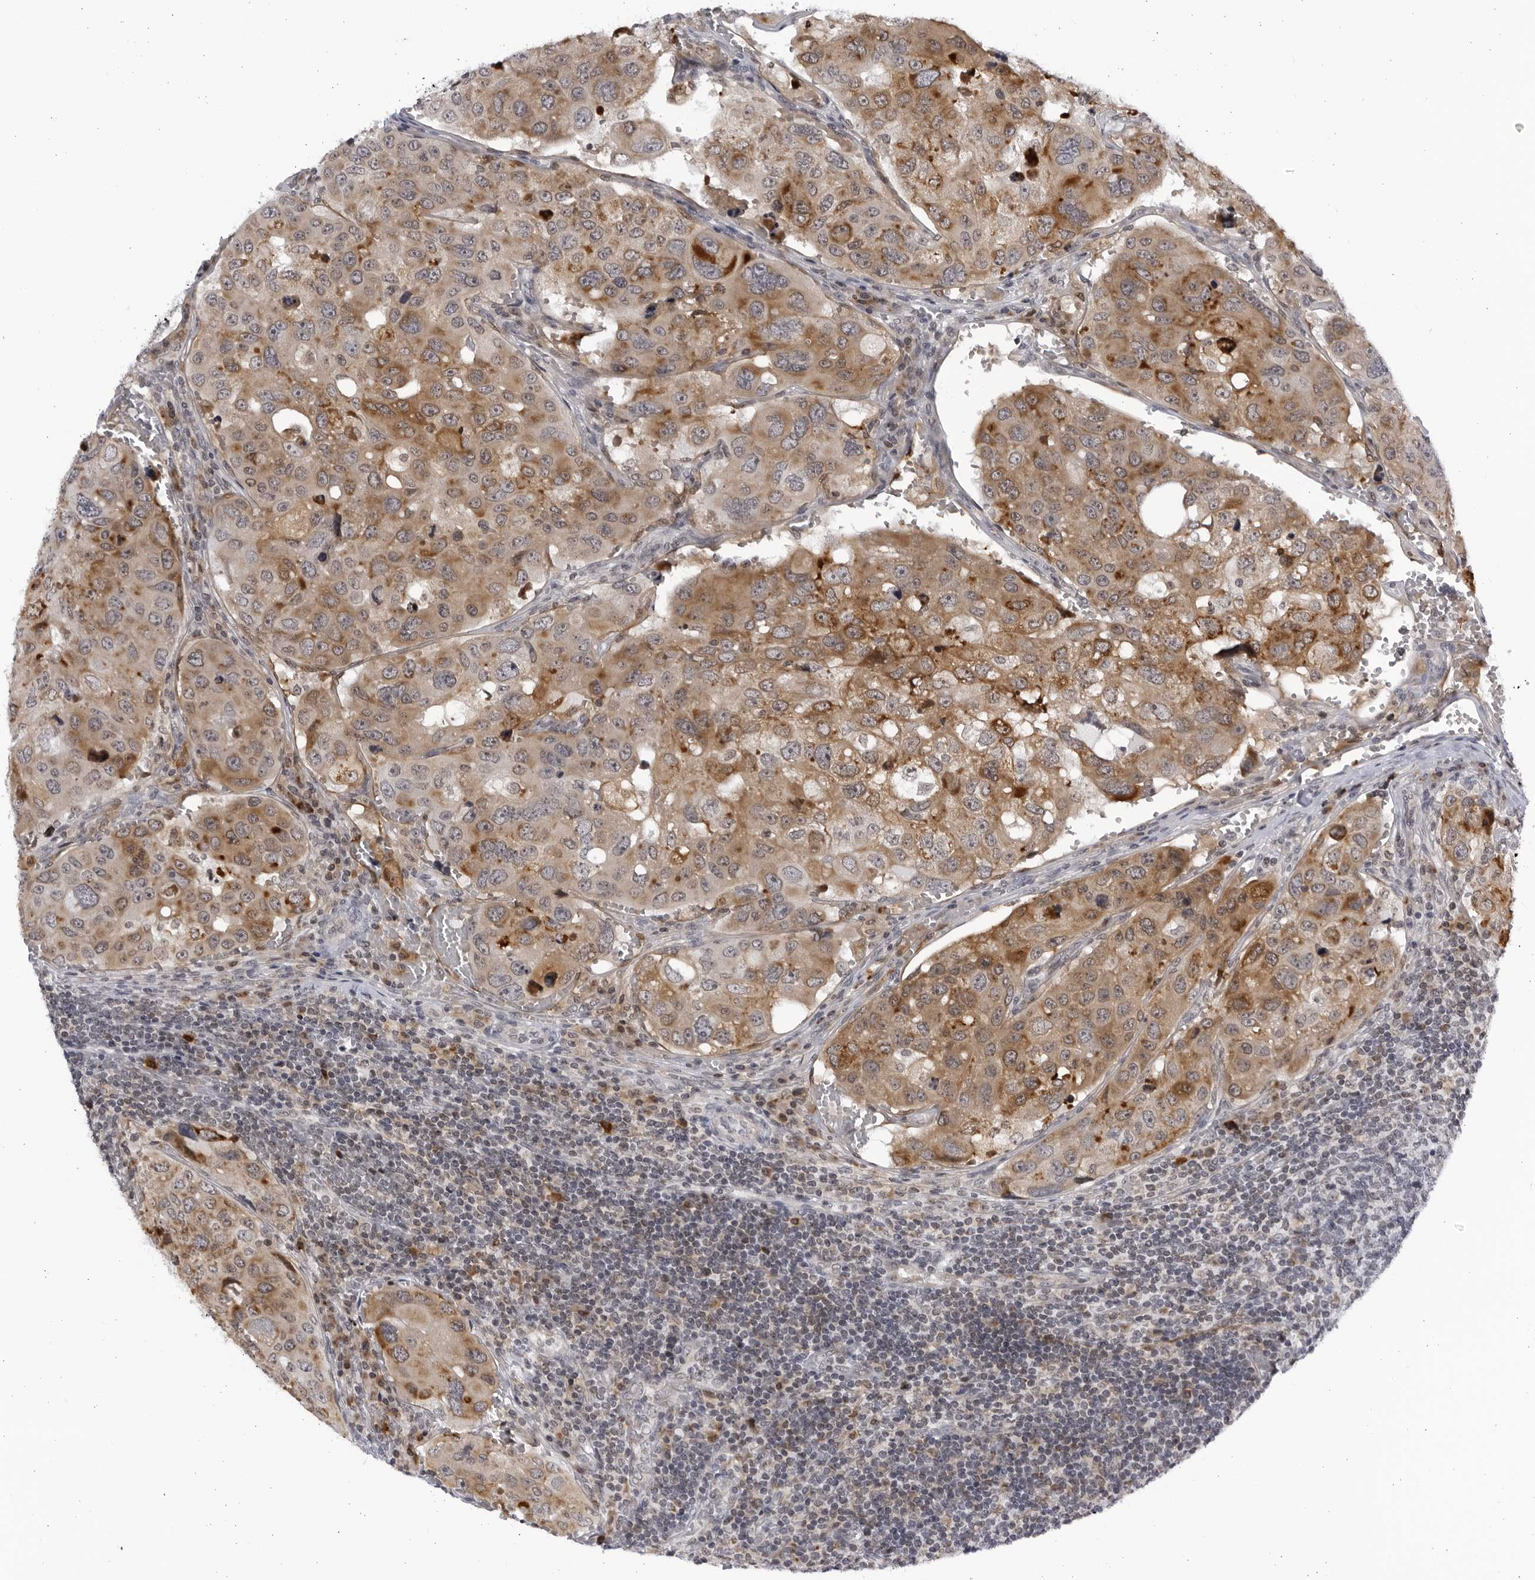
{"staining": {"intensity": "moderate", "quantity": ">75%", "location": "cytoplasmic/membranous"}, "tissue": "urothelial cancer", "cell_type": "Tumor cells", "image_type": "cancer", "snomed": [{"axis": "morphology", "description": "Urothelial carcinoma, High grade"}, {"axis": "topography", "description": "Lymph node"}, {"axis": "topography", "description": "Urinary bladder"}], "caption": "Protein staining of urothelial cancer tissue shows moderate cytoplasmic/membranous positivity in approximately >75% of tumor cells. Using DAB (brown) and hematoxylin (blue) stains, captured at high magnification using brightfield microscopy.", "gene": "SLC25A22", "patient": {"sex": "male", "age": 51}}